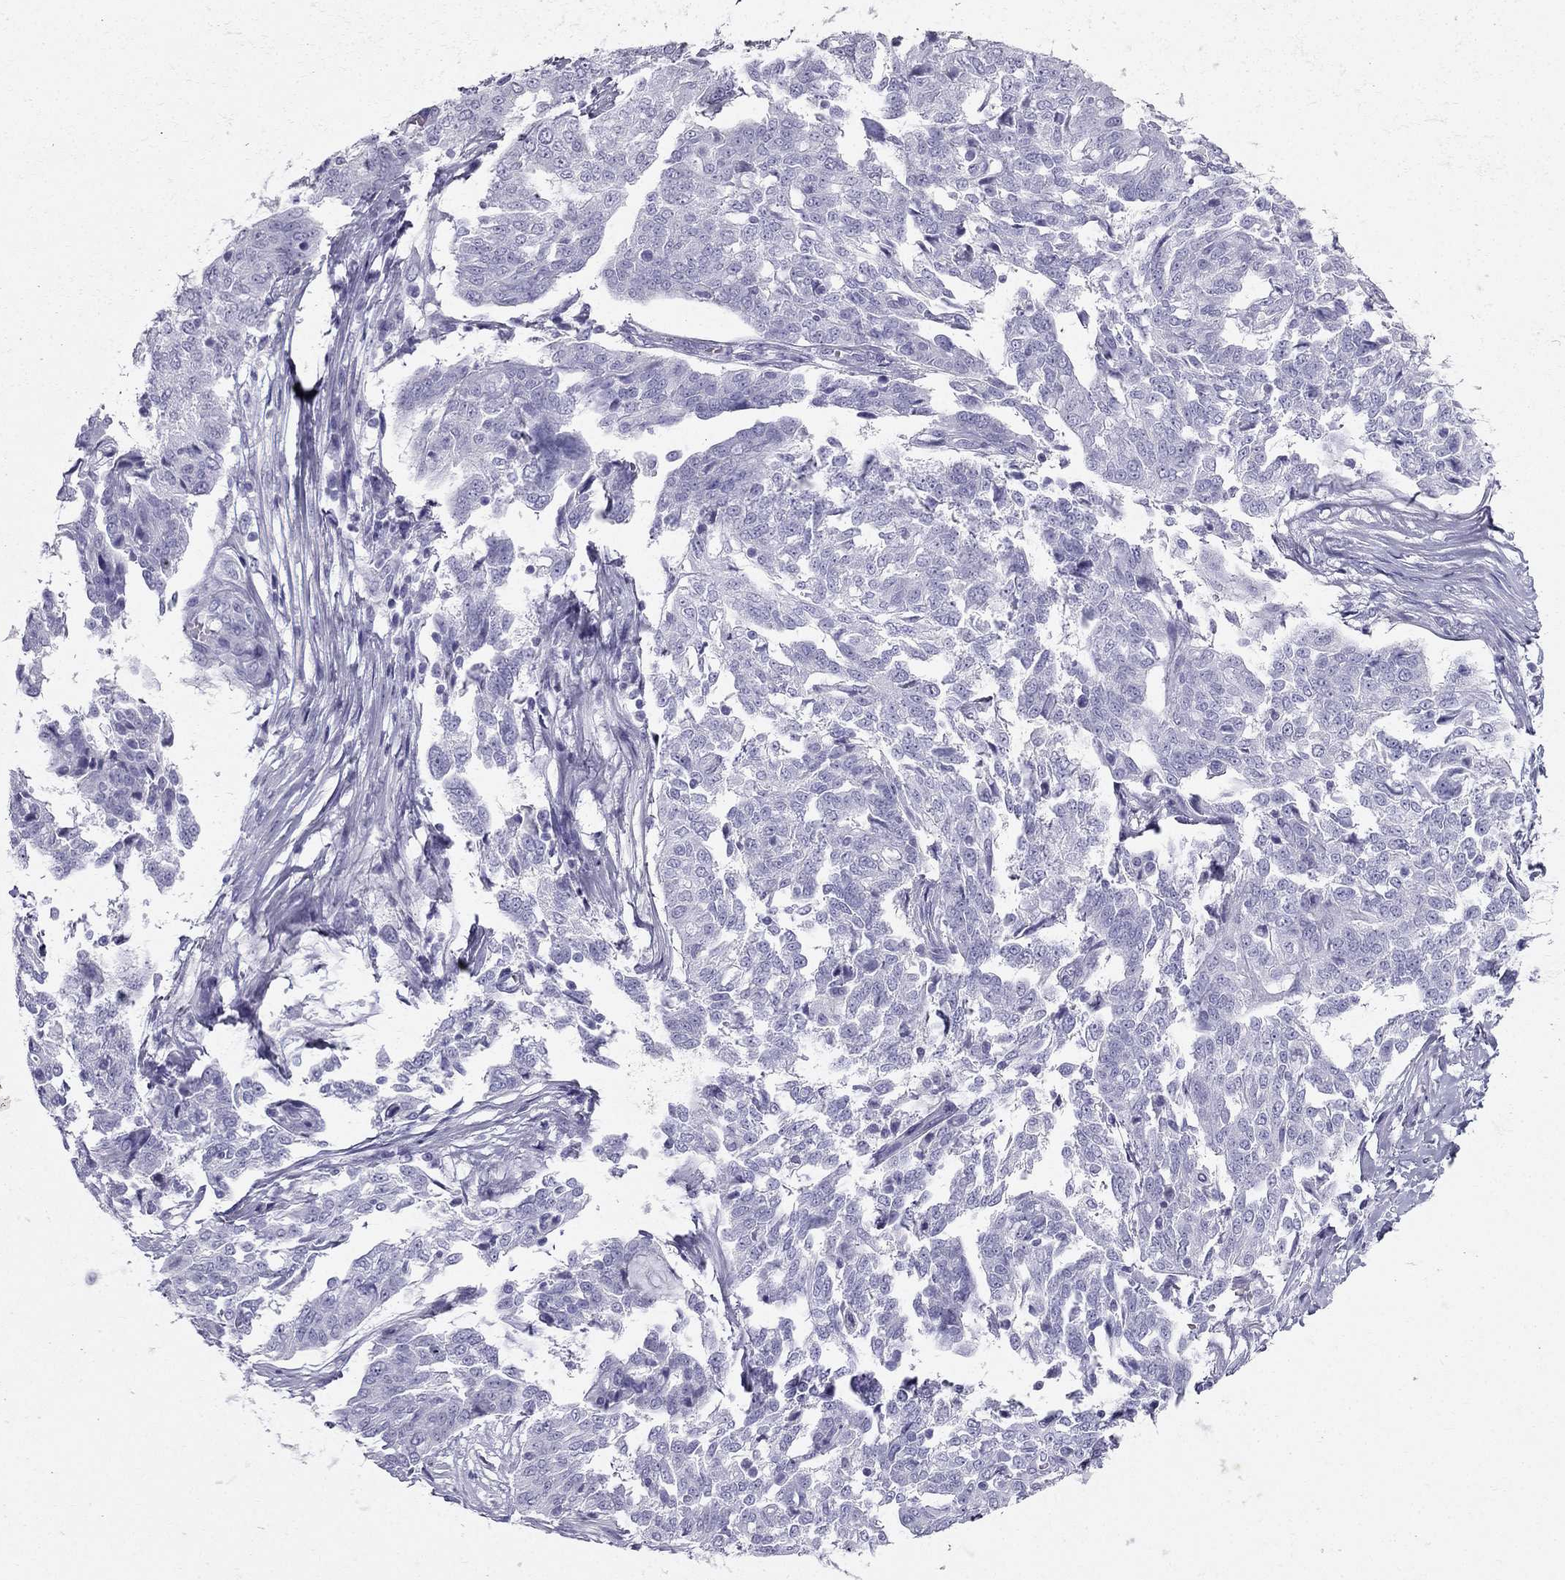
{"staining": {"intensity": "negative", "quantity": "none", "location": "none"}, "tissue": "ovarian cancer", "cell_type": "Tumor cells", "image_type": "cancer", "snomed": [{"axis": "morphology", "description": "Cystadenocarcinoma, serous, NOS"}, {"axis": "topography", "description": "Ovary"}], "caption": "Immunohistochemistry image of human ovarian serous cystadenocarcinoma stained for a protein (brown), which reveals no expression in tumor cells.", "gene": "TFF3", "patient": {"sex": "female", "age": 67}}